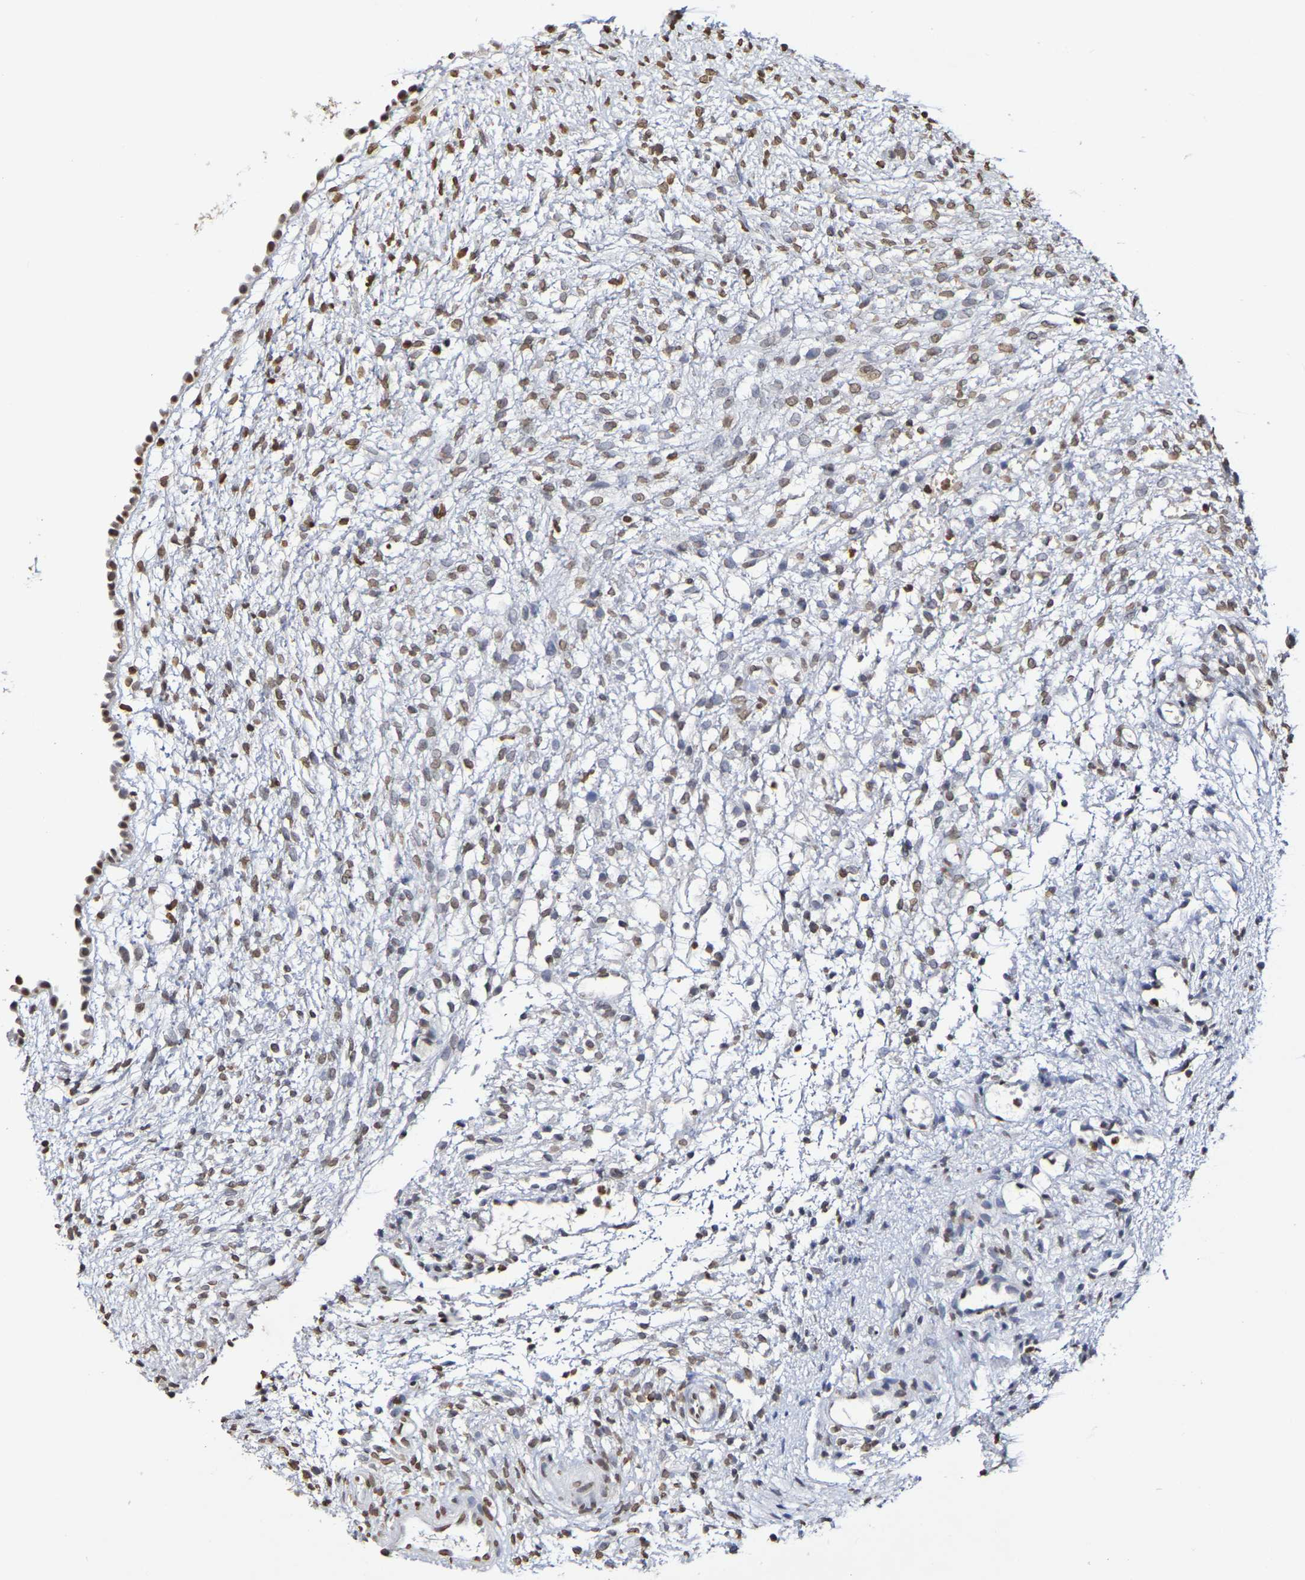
{"staining": {"intensity": "weak", "quantity": "25%-75%", "location": "nuclear"}, "tissue": "ovary", "cell_type": "Ovarian stroma cells", "image_type": "normal", "snomed": [{"axis": "morphology", "description": "Normal tissue, NOS"}, {"axis": "morphology", "description": "Cyst, NOS"}, {"axis": "topography", "description": "Ovary"}], "caption": "Immunohistochemistry (DAB (3,3'-diaminobenzidine)) staining of unremarkable ovary reveals weak nuclear protein positivity in about 25%-75% of ovarian stroma cells. (DAB (3,3'-diaminobenzidine) = brown stain, brightfield microscopy at high magnification).", "gene": "ATF4", "patient": {"sex": "female", "age": 18}}